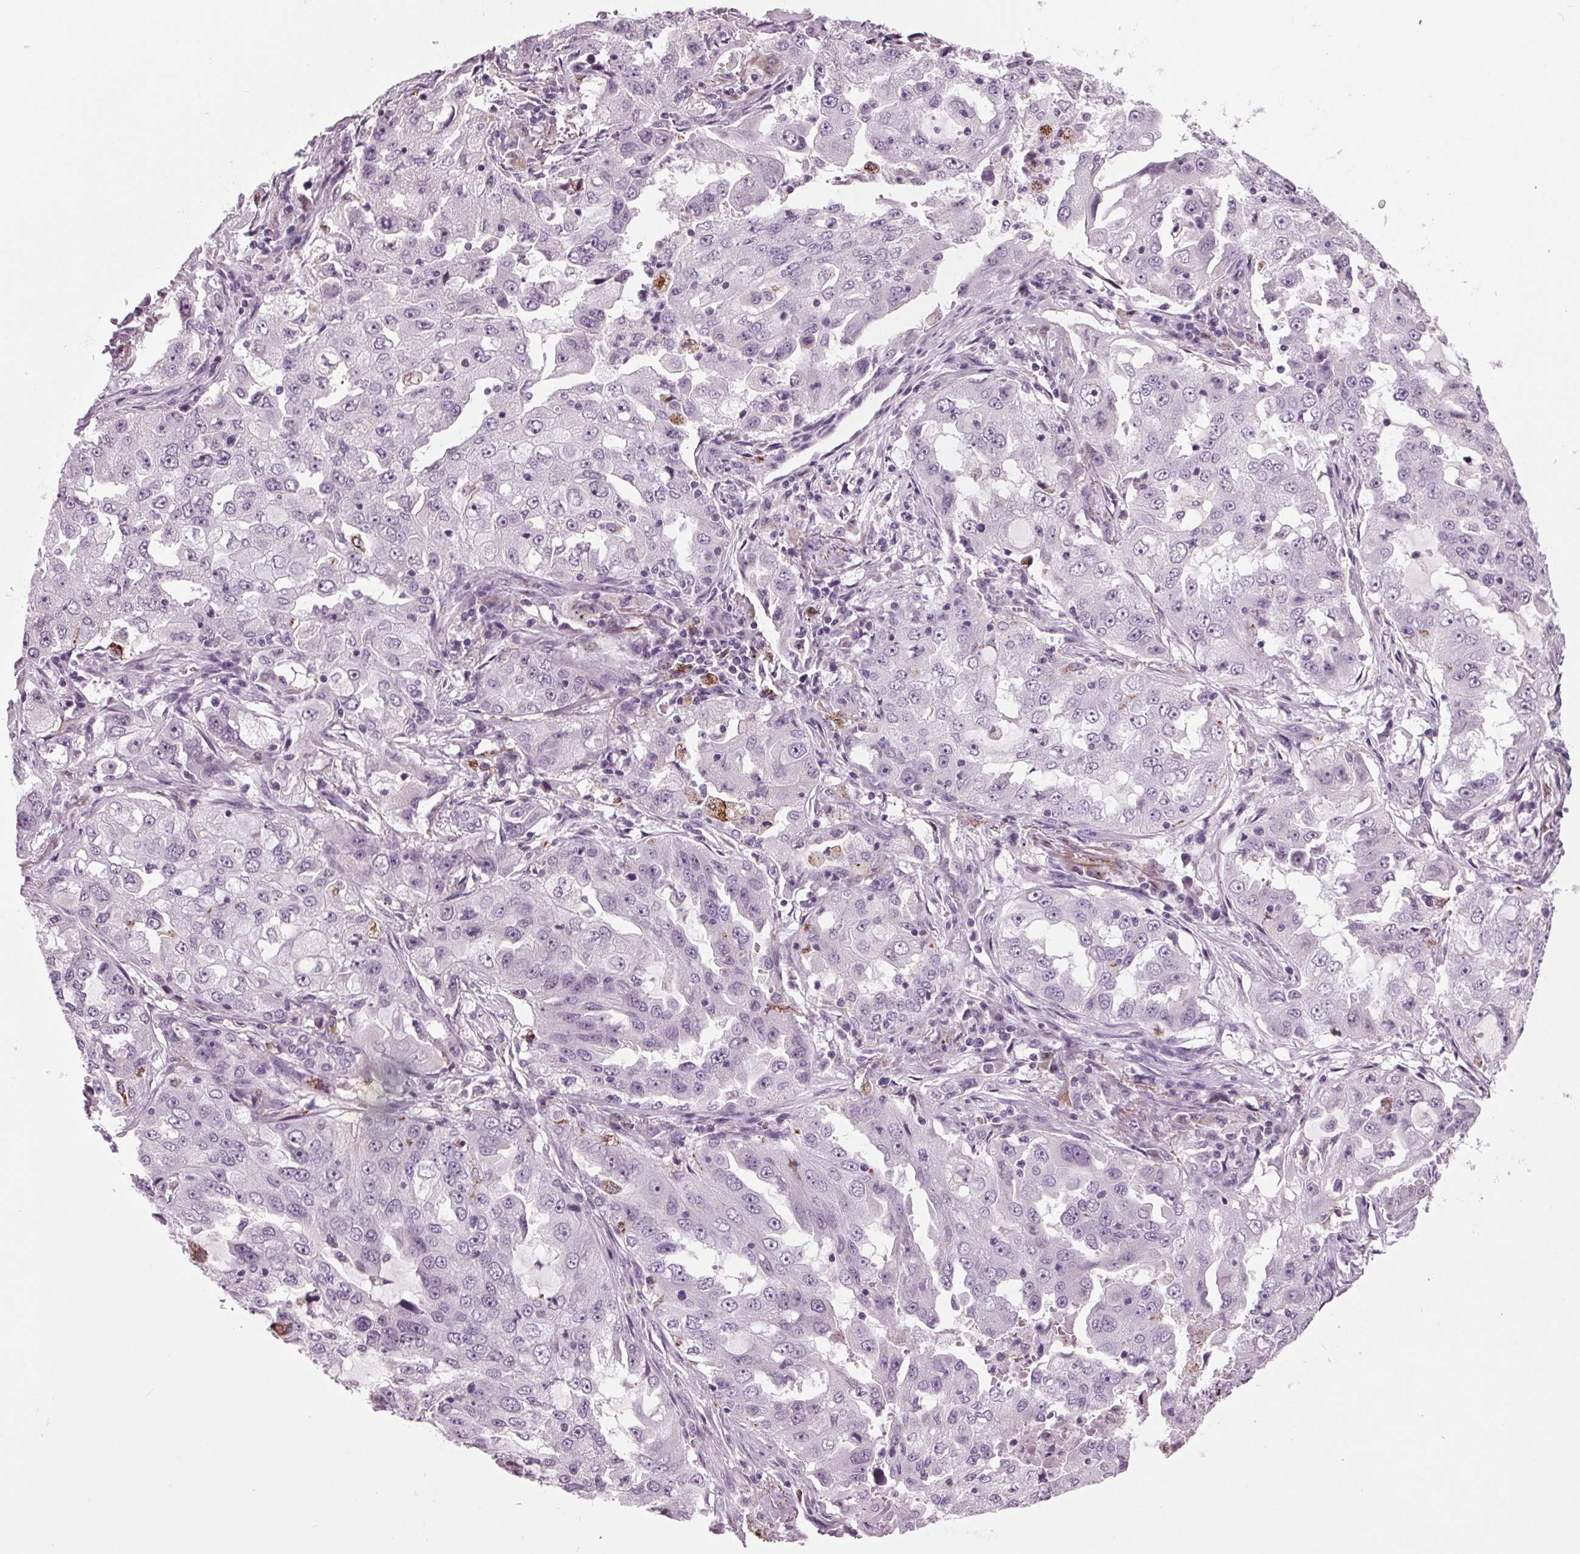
{"staining": {"intensity": "negative", "quantity": "none", "location": "none"}, "tissue": "lung cancer", "cell_type": "Tumor cells", "image_type": "cancer", "snomed": [{"axis": "morphology", "description": "Adenocarcinoma, NOS"}, {"axis": "topography", "description": "Lung"}], "caption": "An immunohistochemistry micrograph of lung adenocarcinoma is shown. There is no staining in tumor cells of lung adenocarcinoma.", "gene": "DNAH12", "patient": {"sex": "female", "age": 61}}